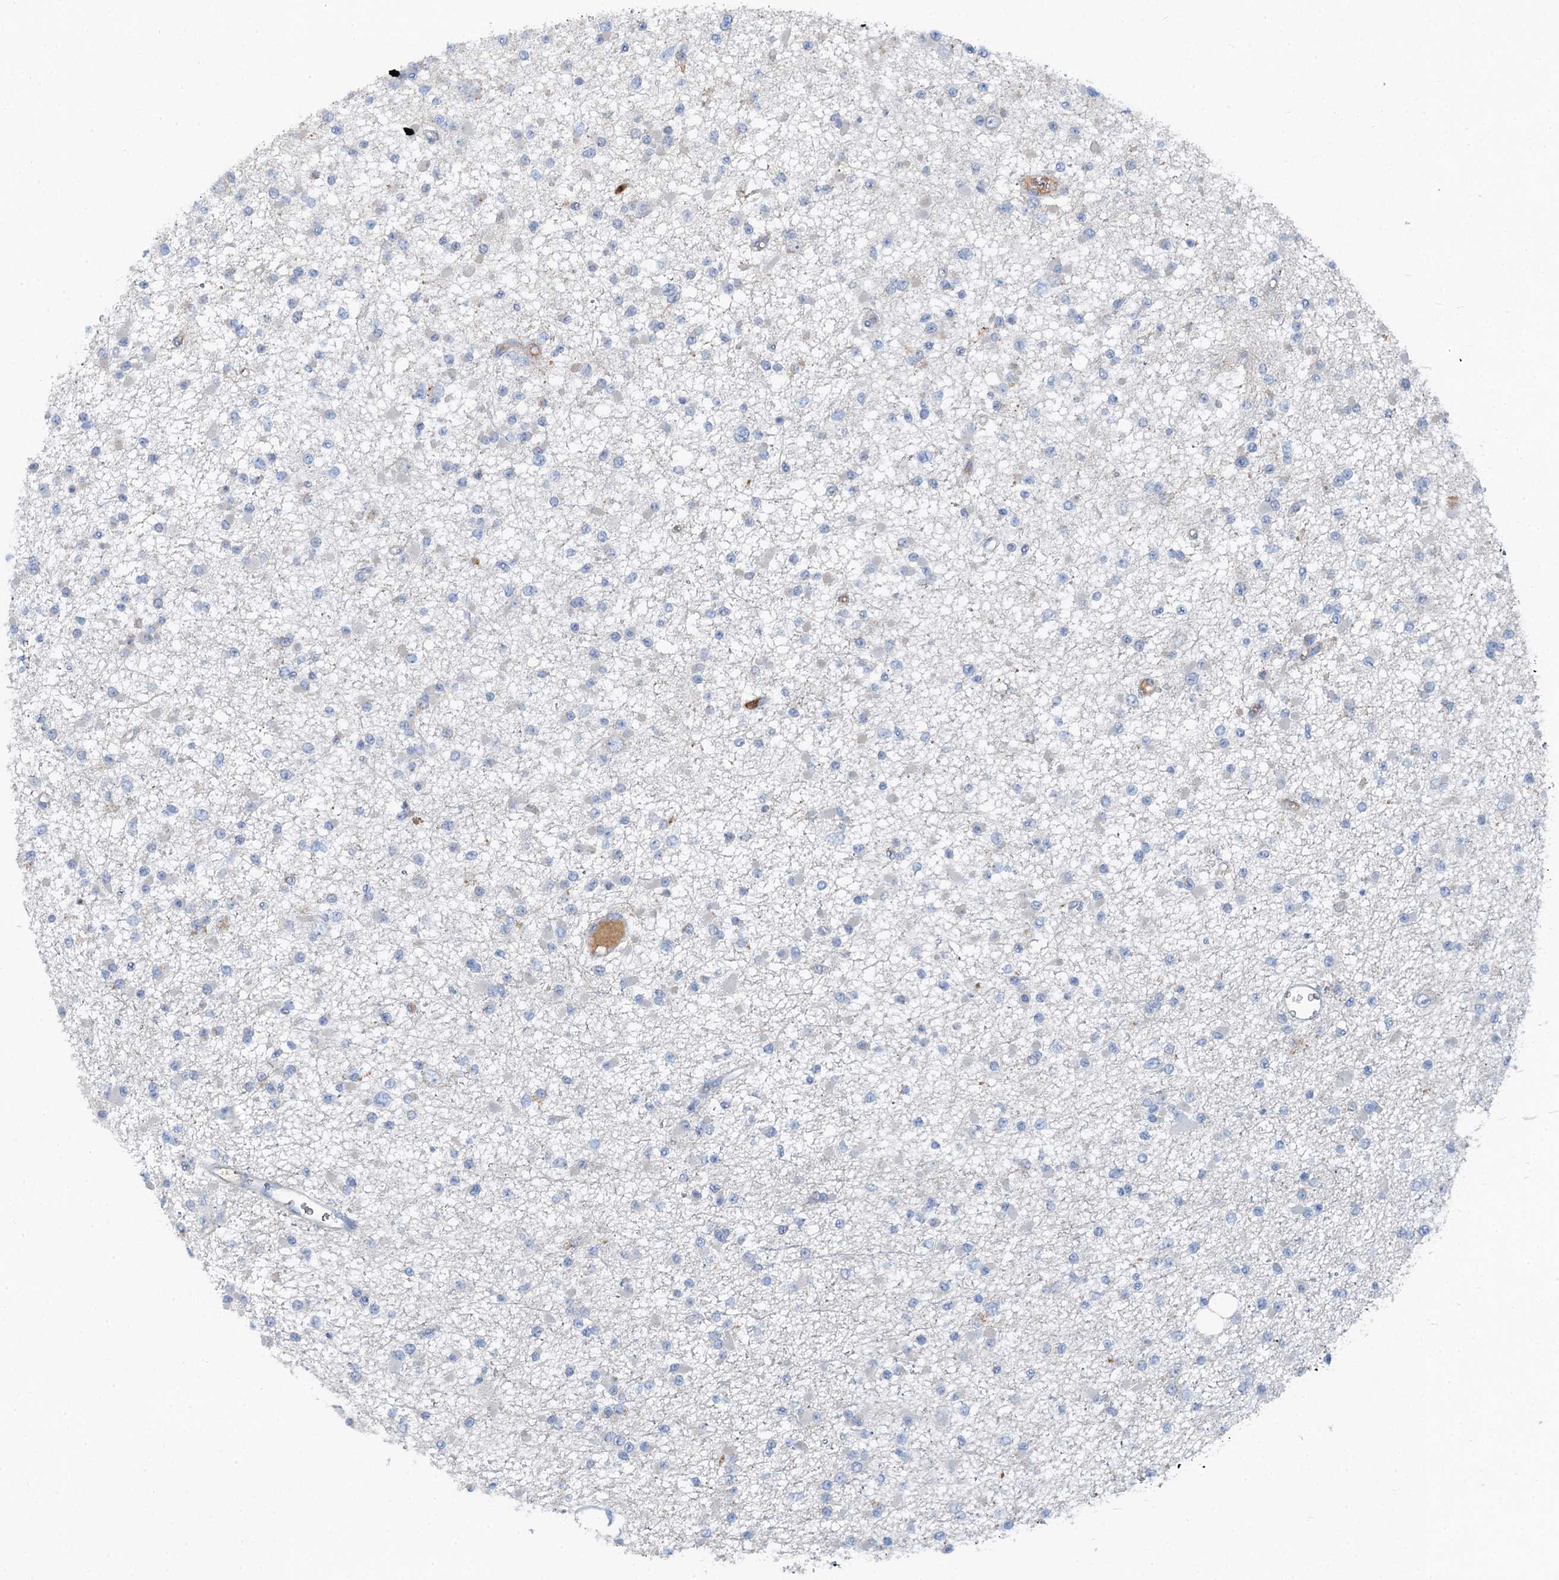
{"staining": {"intensity": "negative", "quantity": "none", "location": "none"}, "tissue": "glioma", "cell_type": "Tumor cells", "image_type": "cancer", "snomed": [{"axis": "morphology", "description": "Glioma, malignant, Low grade"}, {"axis": "topography", "description": "Brain"}], "caption": "High magnification brightfield microscopy of glioma stained with DAB (3,3'-diaminobenzidine) (brown) and counterstained with hematoxylin (blue): tumor cells show no significant expression.", "gene": "OTOA", "patient": {"sex": "female", "age": 22}}